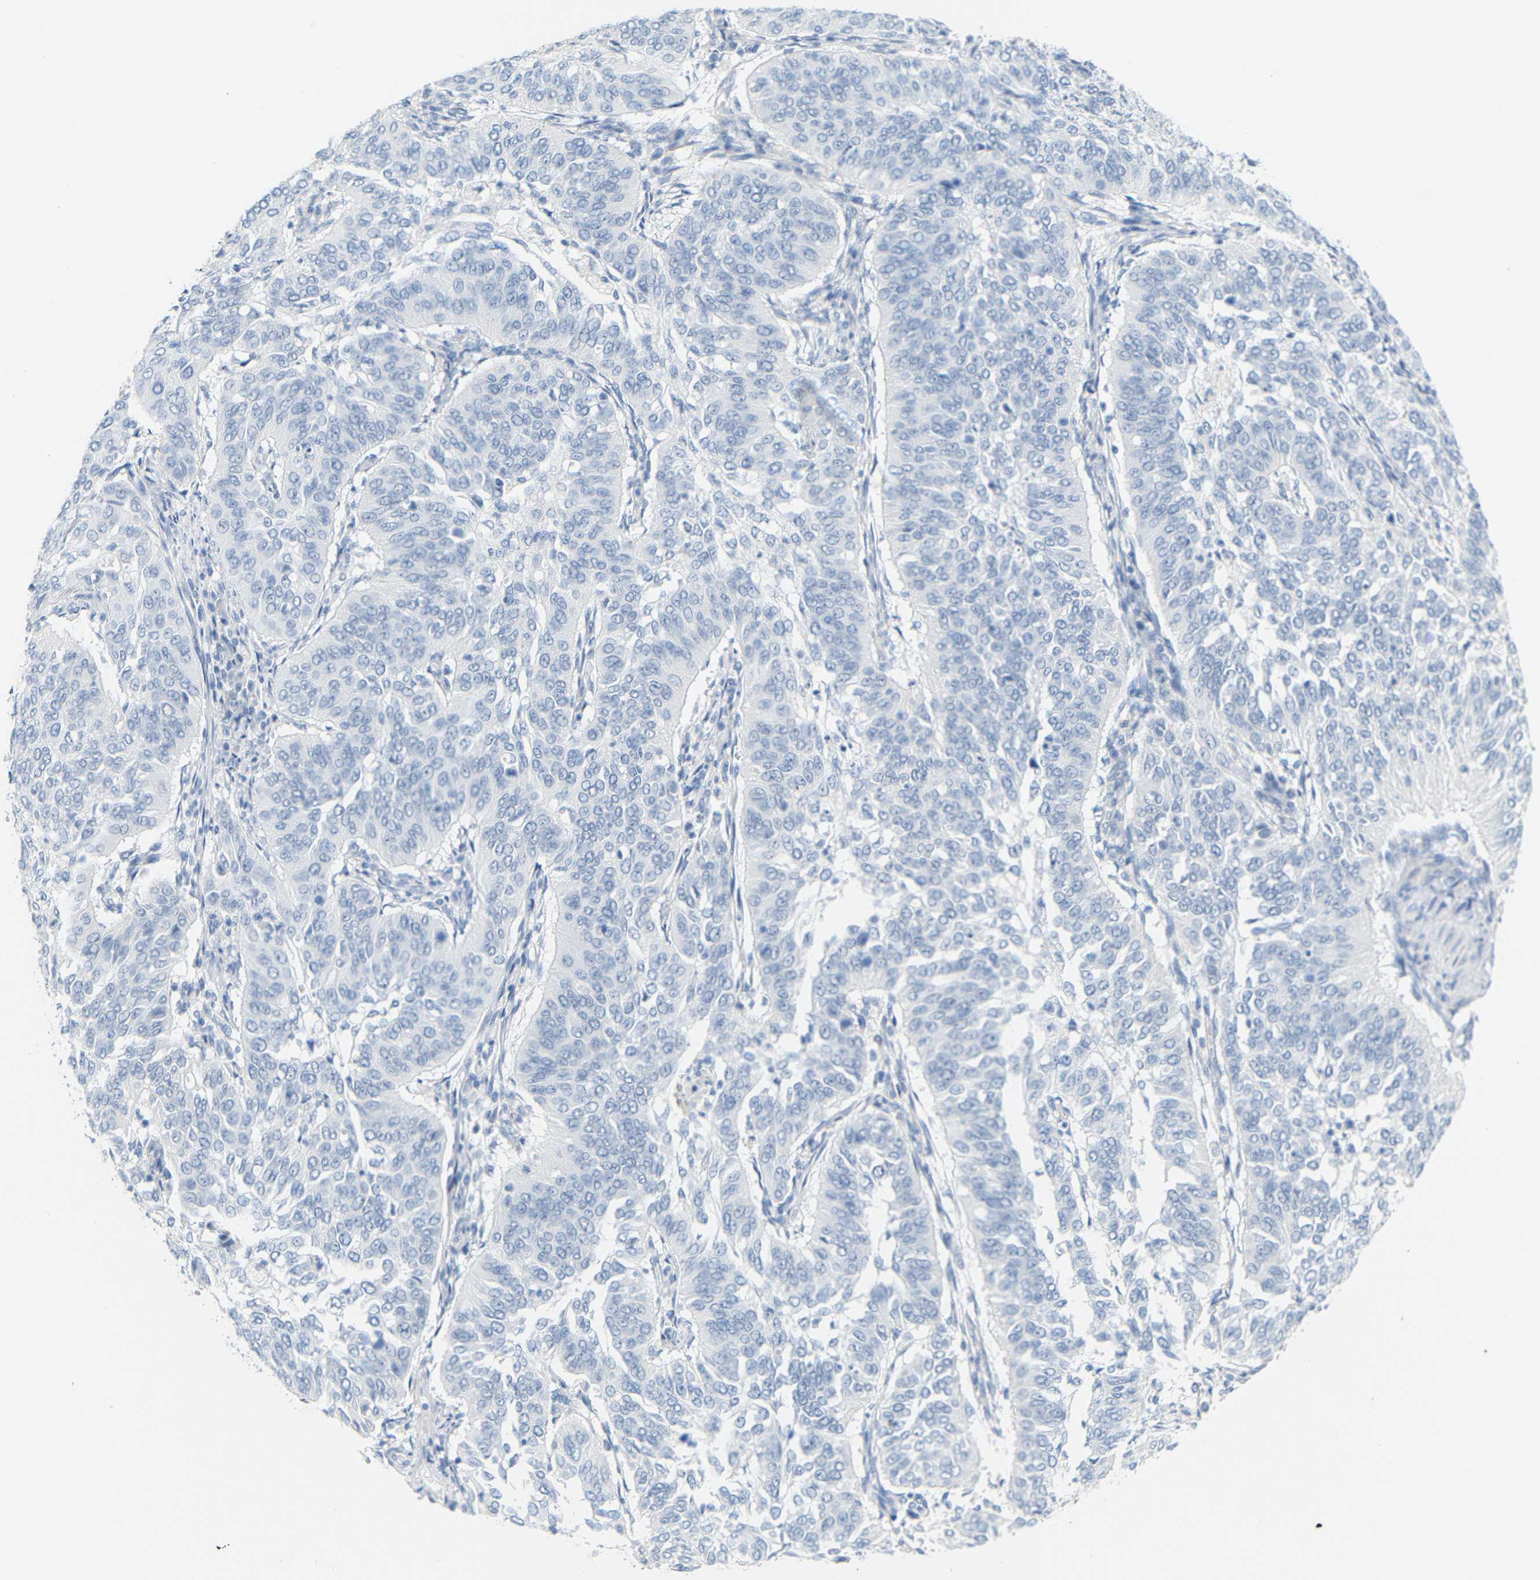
{"staining": {"intensity": "negative", "quantity": "none", "location": "none"}, "tissue": "cervical cancer", "cell_type": "Tumor cells", "image_type": "cancer", "snomed": [{"axis": "morphology", "description": "Normal tissue, NOS"}, {"axis": "morphology", "description": "Squamous cell carcinoma, NOS"}, {"axis": "topography", "description": "Cervix"}], "caption": "IHC of cervical cancer exhibits no staining in tumor cells. Brightfield microscopy of IHC stained with DAB (brown) and hematoxylin (blue), captured at high magnification.", "gene": "OPN1SW", "patient": {"sex": "female", "age": 39}}